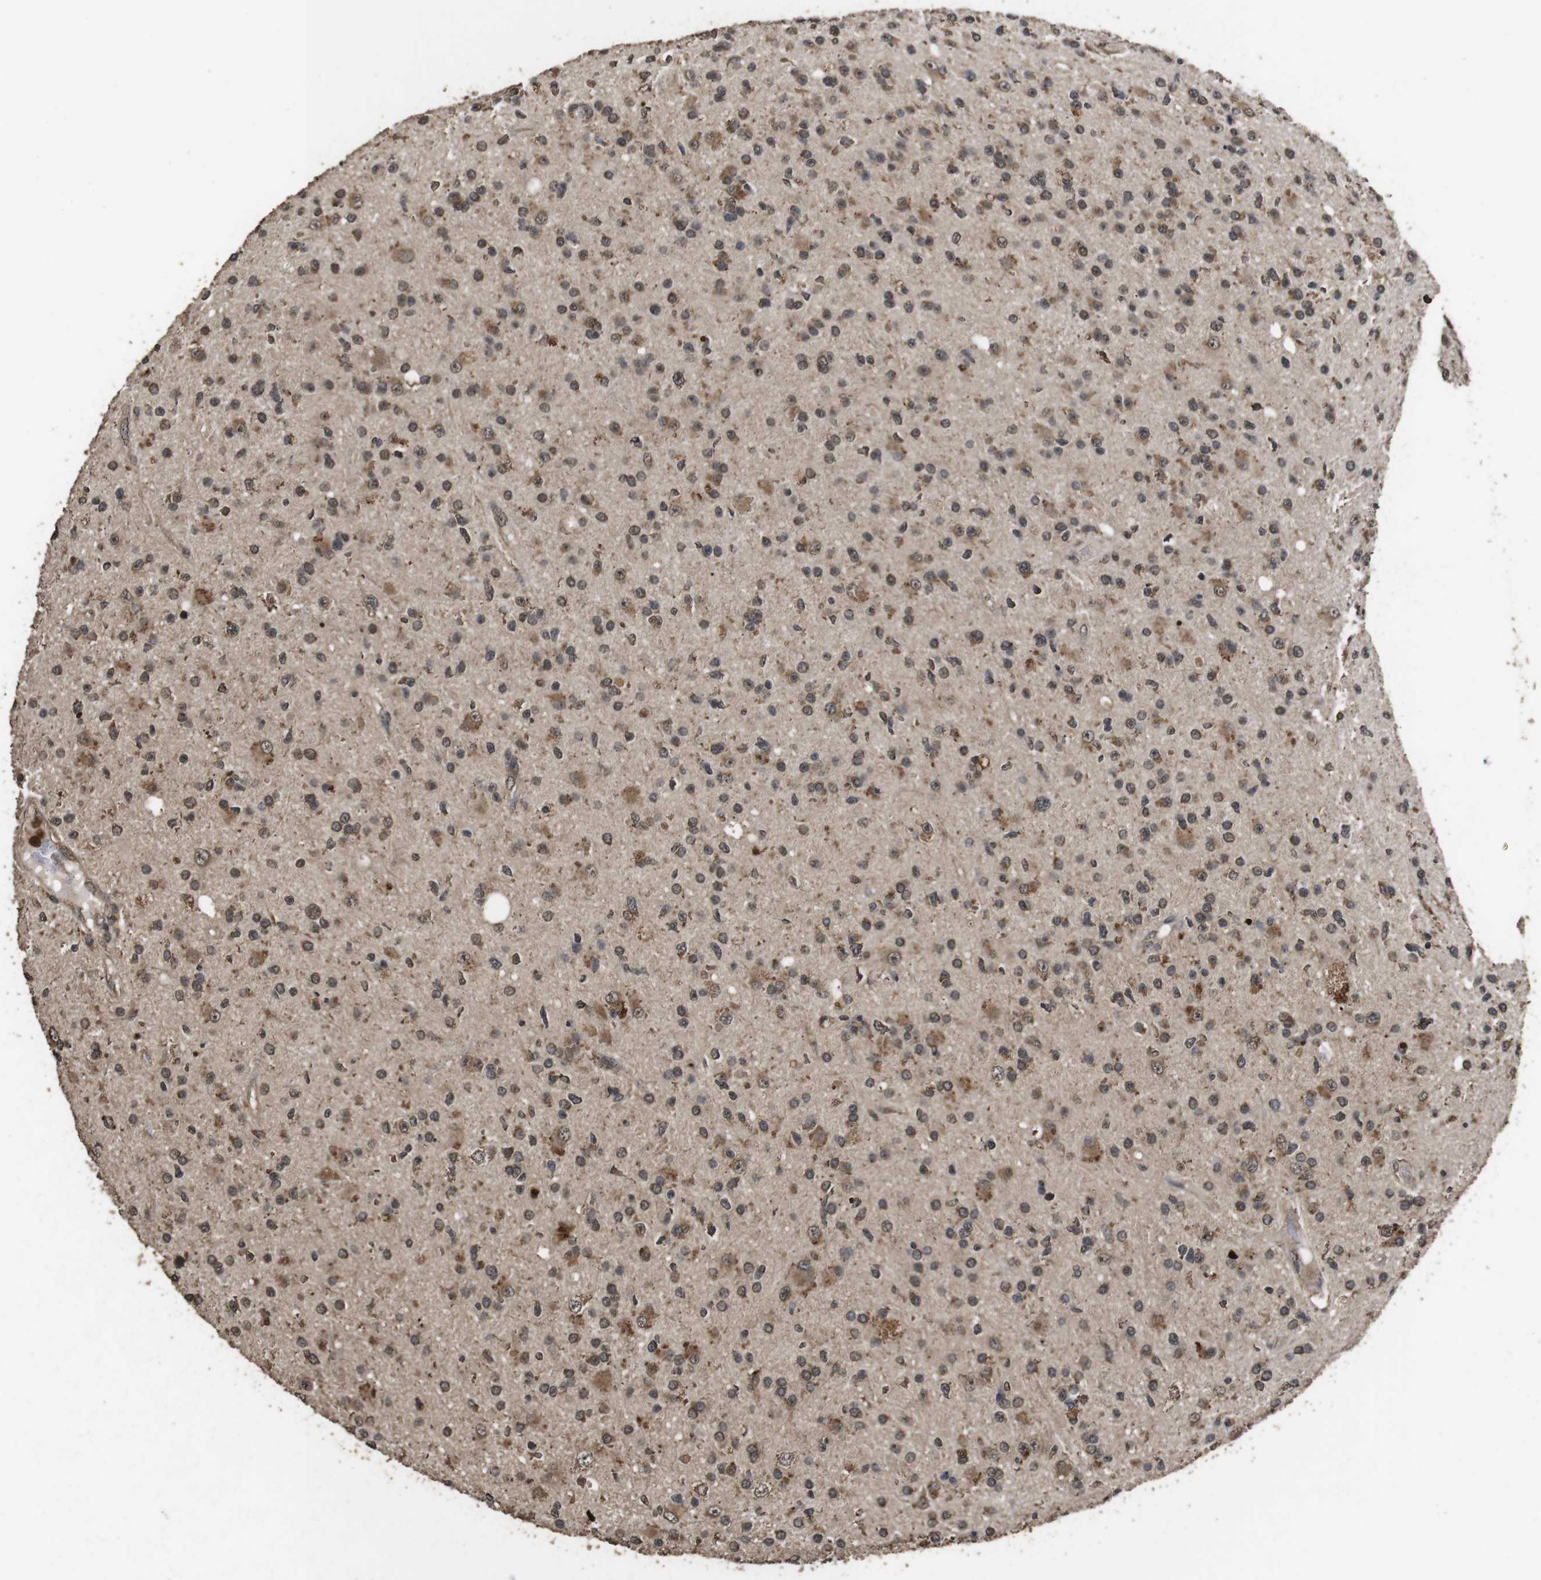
{"staining": {"intensity": "moderate", "quantity": ">75%", "location": "cytoplasmic/membranous,nuclear"}, "tissue": "glioma", "cell_type": "Tumor cells", "image_type": "cancer", "snomed": [{"axis": "morphology", "description": "Glioma, malignant, High grade"}, {"axis": "topography", "description": "Brain"}], "caption": "Malignant glioma (high-grade) tissue reveals moderate cytoplasmic/membranous and nuclear staining in approximately >75% of tumor cells, visualized by immunohistochemistry.", "gene": "RRAS2", "patient": {"sex": "male", "age": 33}}